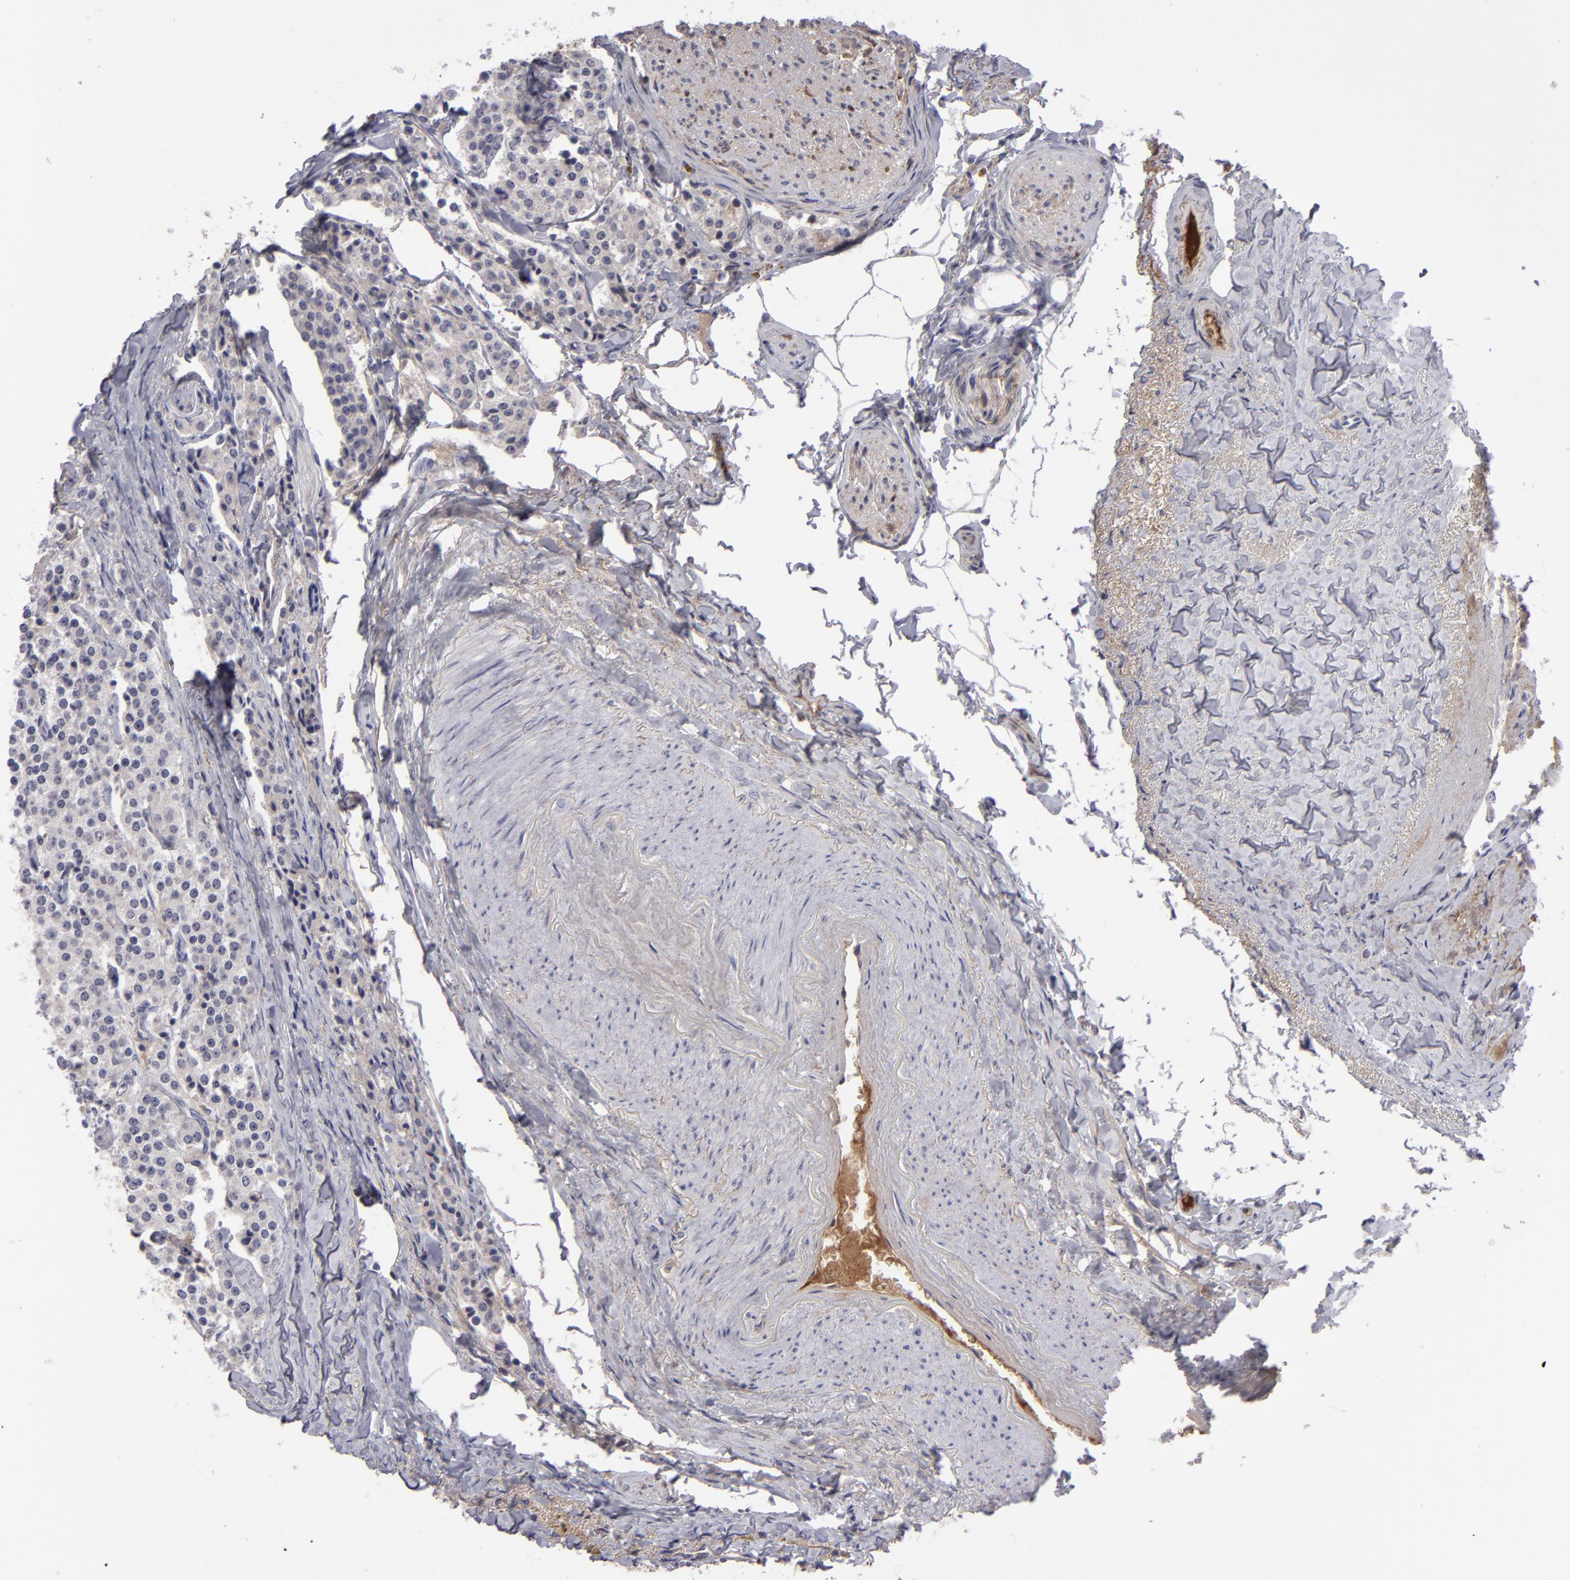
{"staining": {"intensity": "weak", "quantity": "<25%", "location": "cytoplasmic/membranous"}, "tissue": "carcinoid", "cell_type": "Tumor cells", "image_type": "cancer", "snomed": [{"axis": "morphology", "description": "Carcinoid, malignant, NOS"}, {"axis": "topography", "description": "Colon"}], "caption": "A photomicrograph of carcinoid (malignant) stained for a protein demonstrates no brown staining in tumor cells. (Brightfield microscopy of DAB (3,3'-diaminobenzidine) IHC at high magnification).", "gene": "ITIH4", "patient": {"sex": "female", "age": 61}}